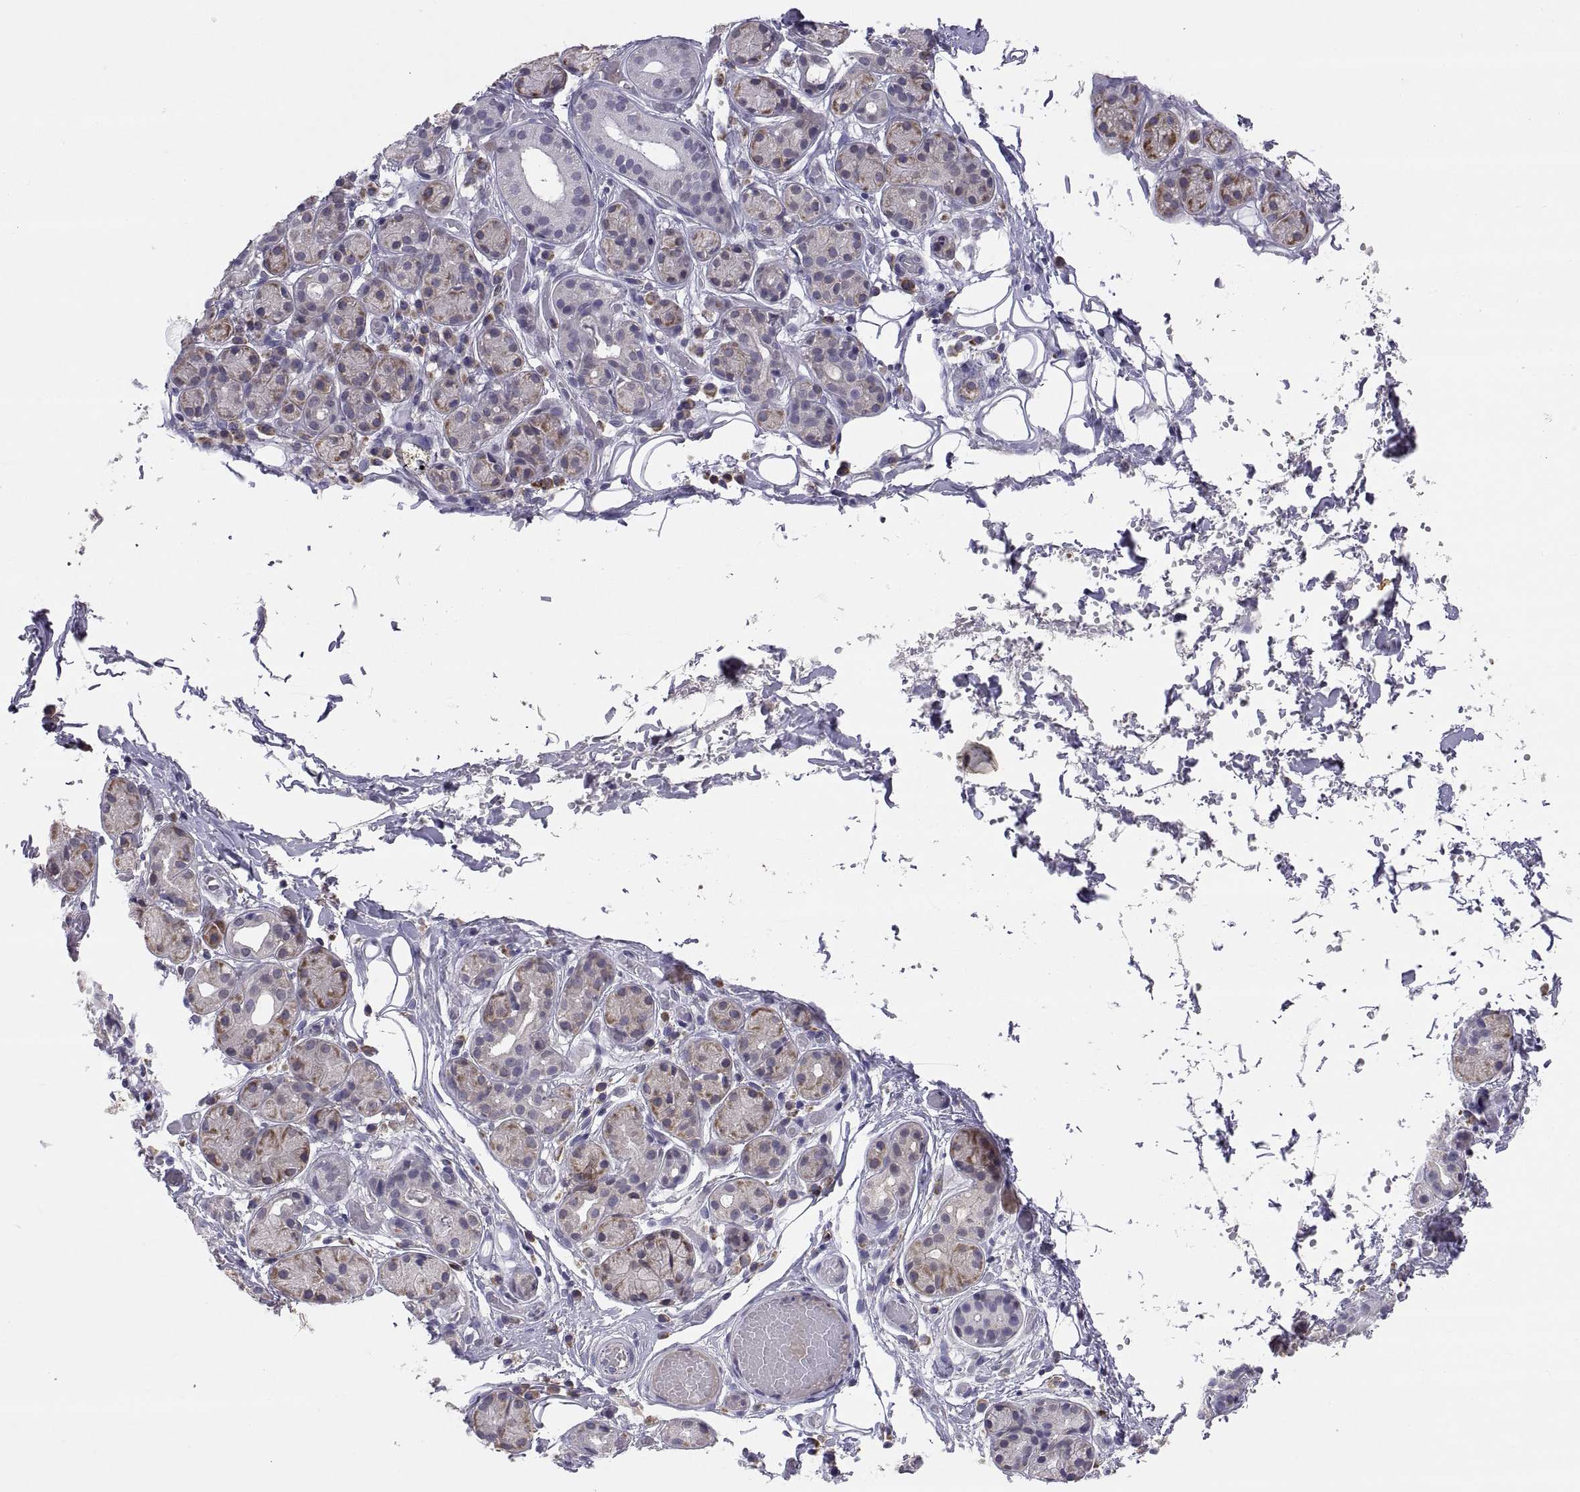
{"staining": {"intensity": "moderate", "quantity": "25%-75%", "location": "cytoplasmic/membranous"}, "tissue": "salivary gland", "cell_type": "Glandular cells", "image_type": "normal", "snomed": [{"axis": "morphology", "description": "Normal tissue, NOS"}, {"axis": "topography", "description": "Salivary gland"}, {"axis": "topography", "description": "Peripheral nerve tissue"}], "caption": "Brown immunohistochemical staining in unremarkable salivary gland exhibits moderate cytoplasmic/membranous positivity in approximately 25%-75% of glandular cells. The protein of interest is shown in brown color, while the nuclei are stained blue.", "gene": "PKP1", "patient": {"sex": "male", "age": 71}}